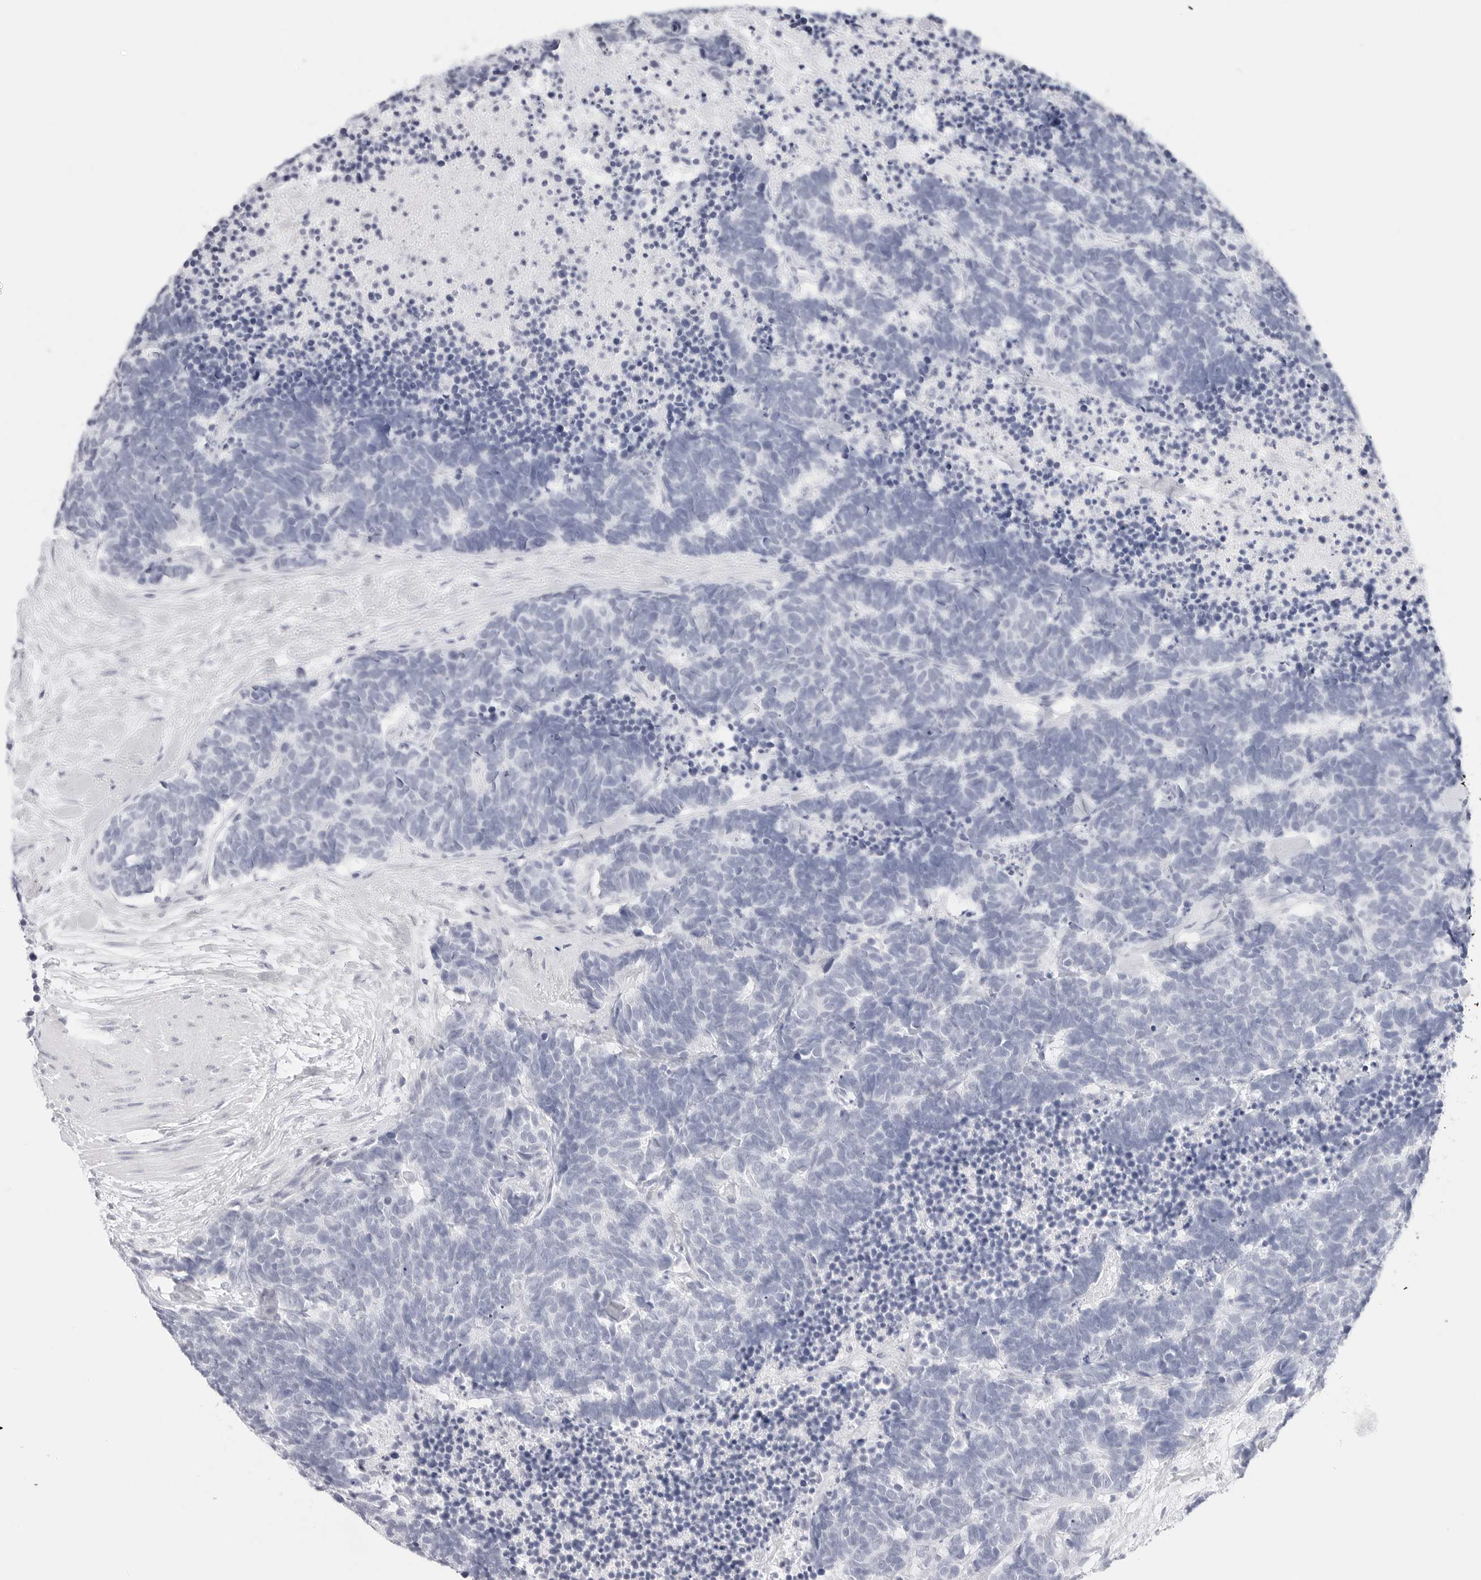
{"staining": {"intensity": "negative", "quantity": "none", "location": "none"}, "tissue": "carcinoid", "cell_type": "Tumor cells", "image_type": "cancer", "snomed": [{"axis": "morphology", "description": "Carcinoma, NOS"}, {"axis": "morphology", "description": "Carcinoid, malignant, NOS"}, {"axis": "topography", "description": "Urinary bladder"}], "caption": "Carcinoid was stained to show a protein in brown. There is no significant staining in tumor cells.", "gene": "HMGCS2", "patient": {"sex": "male", "age": 57}}